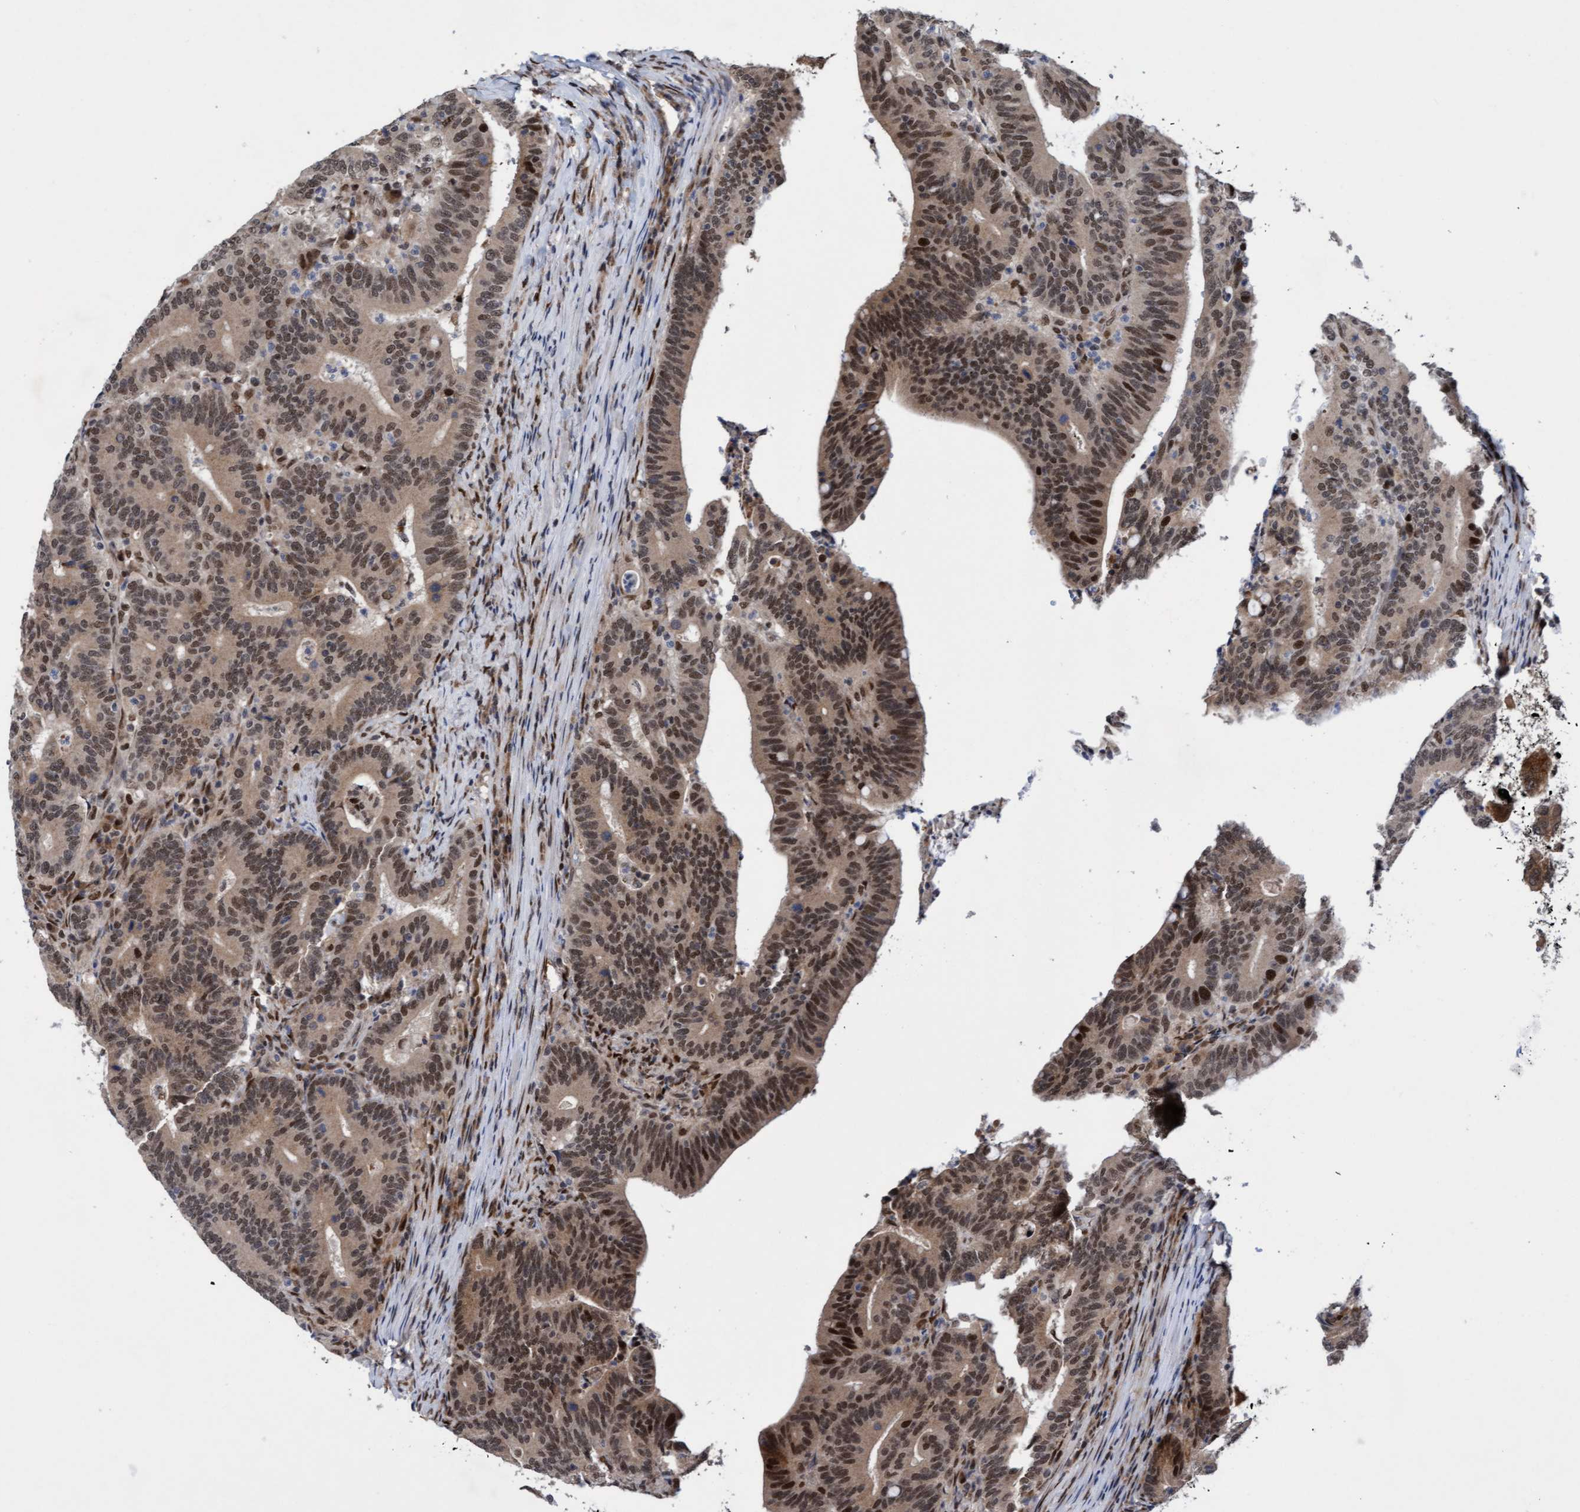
{"staining": {"intensity": "moderate", "quantity": ">75%", "location": "cytoplasmic/membranous,nuclear"}, "tissue": "colorectal cancer", "cell_type": "Tumor cells", "image_type": "cancer", "snomed": [{"axis": "morphology", "description": "Adenocarcinoma, NOS"}, {"axis": "topography", "description": "Colon"}], "caption": "A micrograph of human colorectal adenocarcinoma stained for a protein reveals moderate cytoplasmic/membranous and nuclear brown staining in tumor cells.", "gene": "TANC2", "patient": {"sex": "female", "age": 66}}